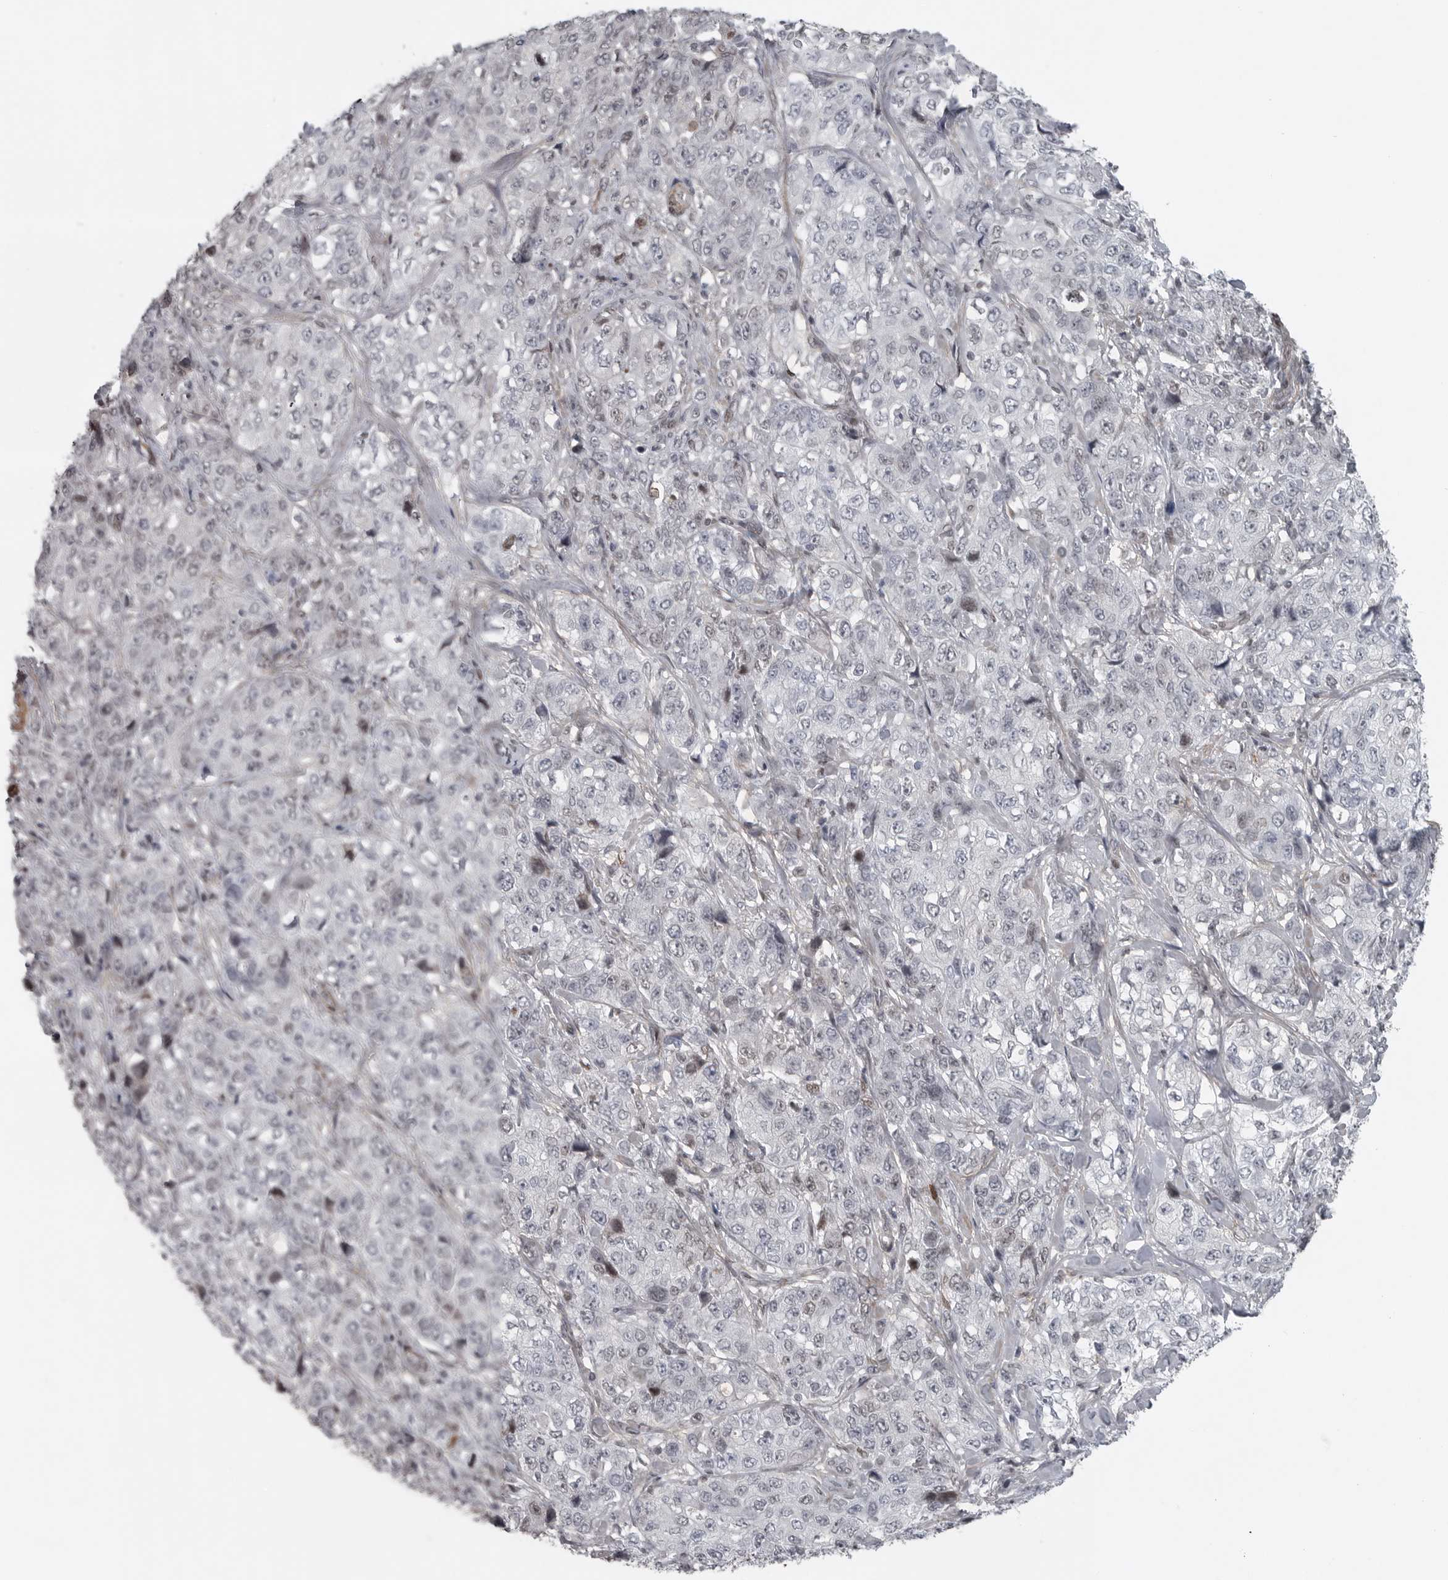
{"staining": {"intensity": "negative", "quantity": "none", "location": "none"}, "tissue": "stomach cancer", "cell_type": "Tumor cells", "image_type": "cancer", "snomed": [{"axis": "morphology", "description": "Adenocarcinoma, NOS"}, {"axis": "topography", "description": "Stomach"}], "caption": "The histopathology image shows no staining of tumor cells in stomach cancer.", "gene": "HMGN3", "patient": {"sex": "male", "age": 48}}